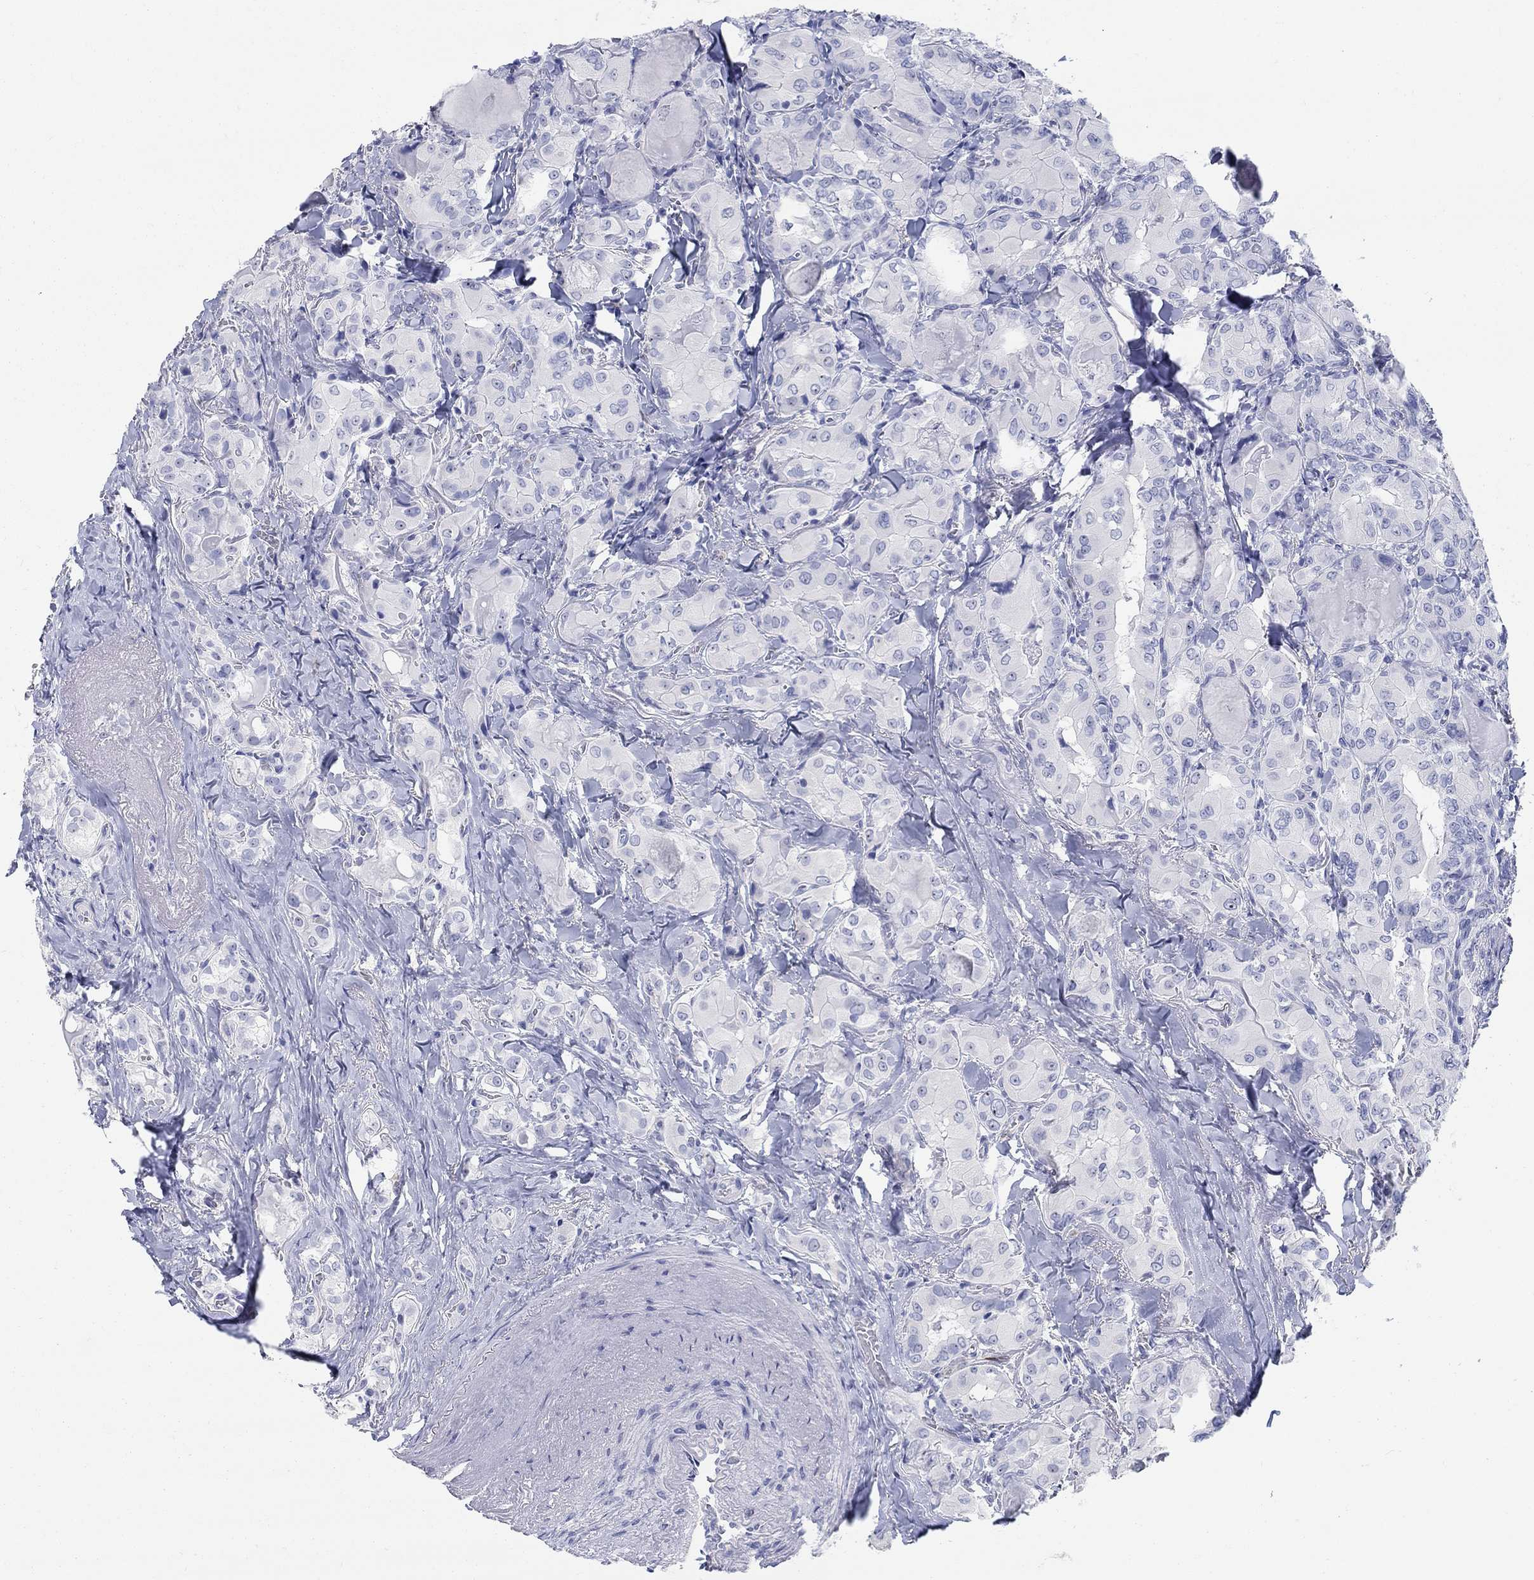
{"staining": {"intensity": "negative", "quantity": "none", "location": "none"}, "tissue": "thyroid cancer", "cell_type": "Tumor cells", "image_type": "cancer", "snomed": [{"axis": "morphology", "description": "Normal tissue, NOS"}, {"axis": "morphology", "description": "Papillary adenocarcinoma, NOS"}, {"axis": "topography", "description": "Thyroid gland"}], "caption": "This is an immunohistochemistry photomicrograph of thyroid cancer (papillary adenocarcinoma). There is no staining in tumor cells.", "gene": "AKR1C2", "patient": {"sex": "female", "age": 66}}